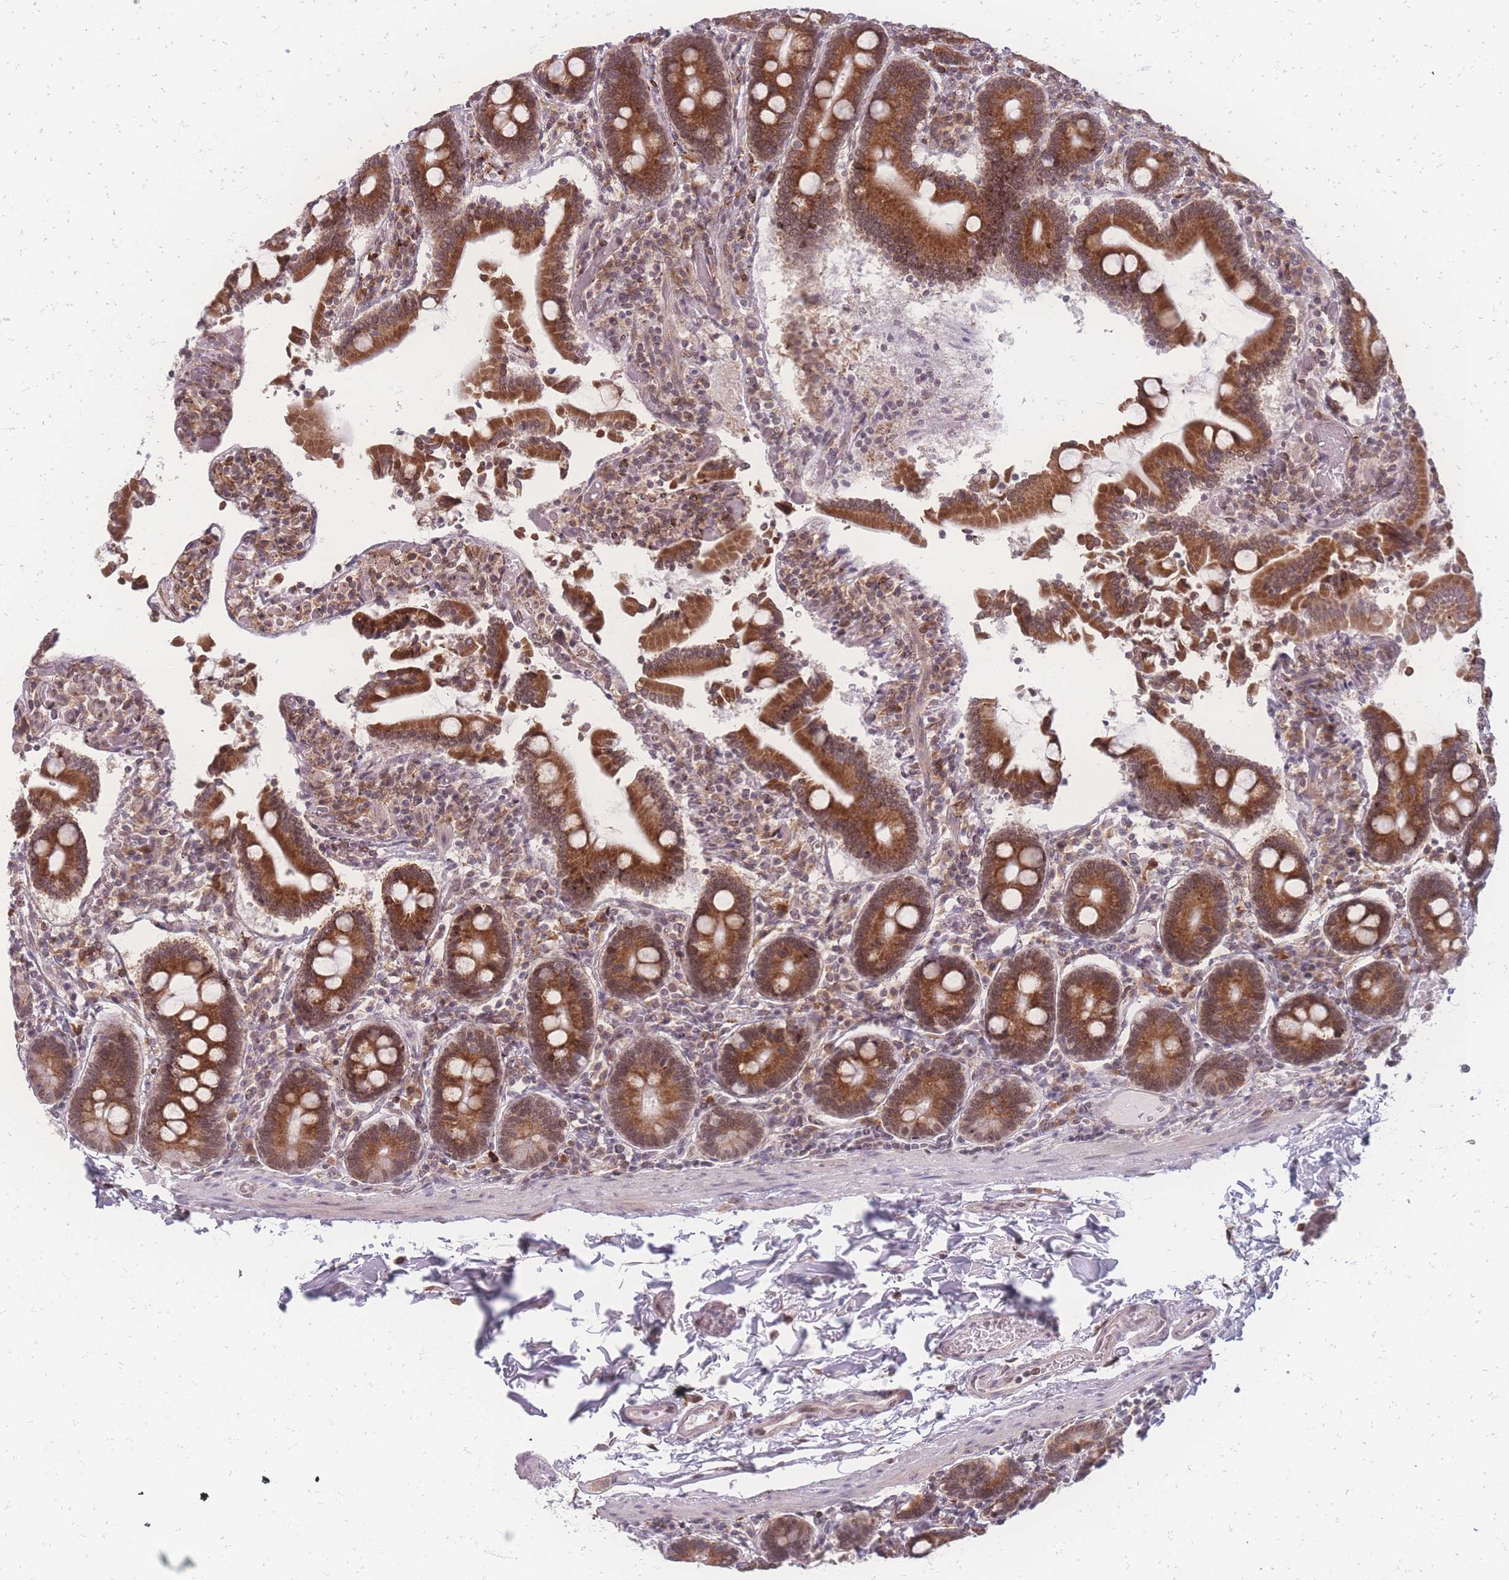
{"staining": {"intensity": "strong", "quantity": ">75%", "location": "cytoplasmic/membranous,nuclear"}, "tissue": "duodenum", "cell_type": "Glandular cells", "image_type": "normal", "snomed": [{"axis": "morphology", "description": "Normal tissue, NOS"}, {"axis": "topography", "description": "Duodenum"}], "caption": "Immunohistochemistry of normal human duodenum reveals high levels of strong cytoplasmic/membranous,nuclear expression in approximately >75% of glandular cells.", "gene": "ZC3H13", "patient": {"sex": "male", "age": 55}}